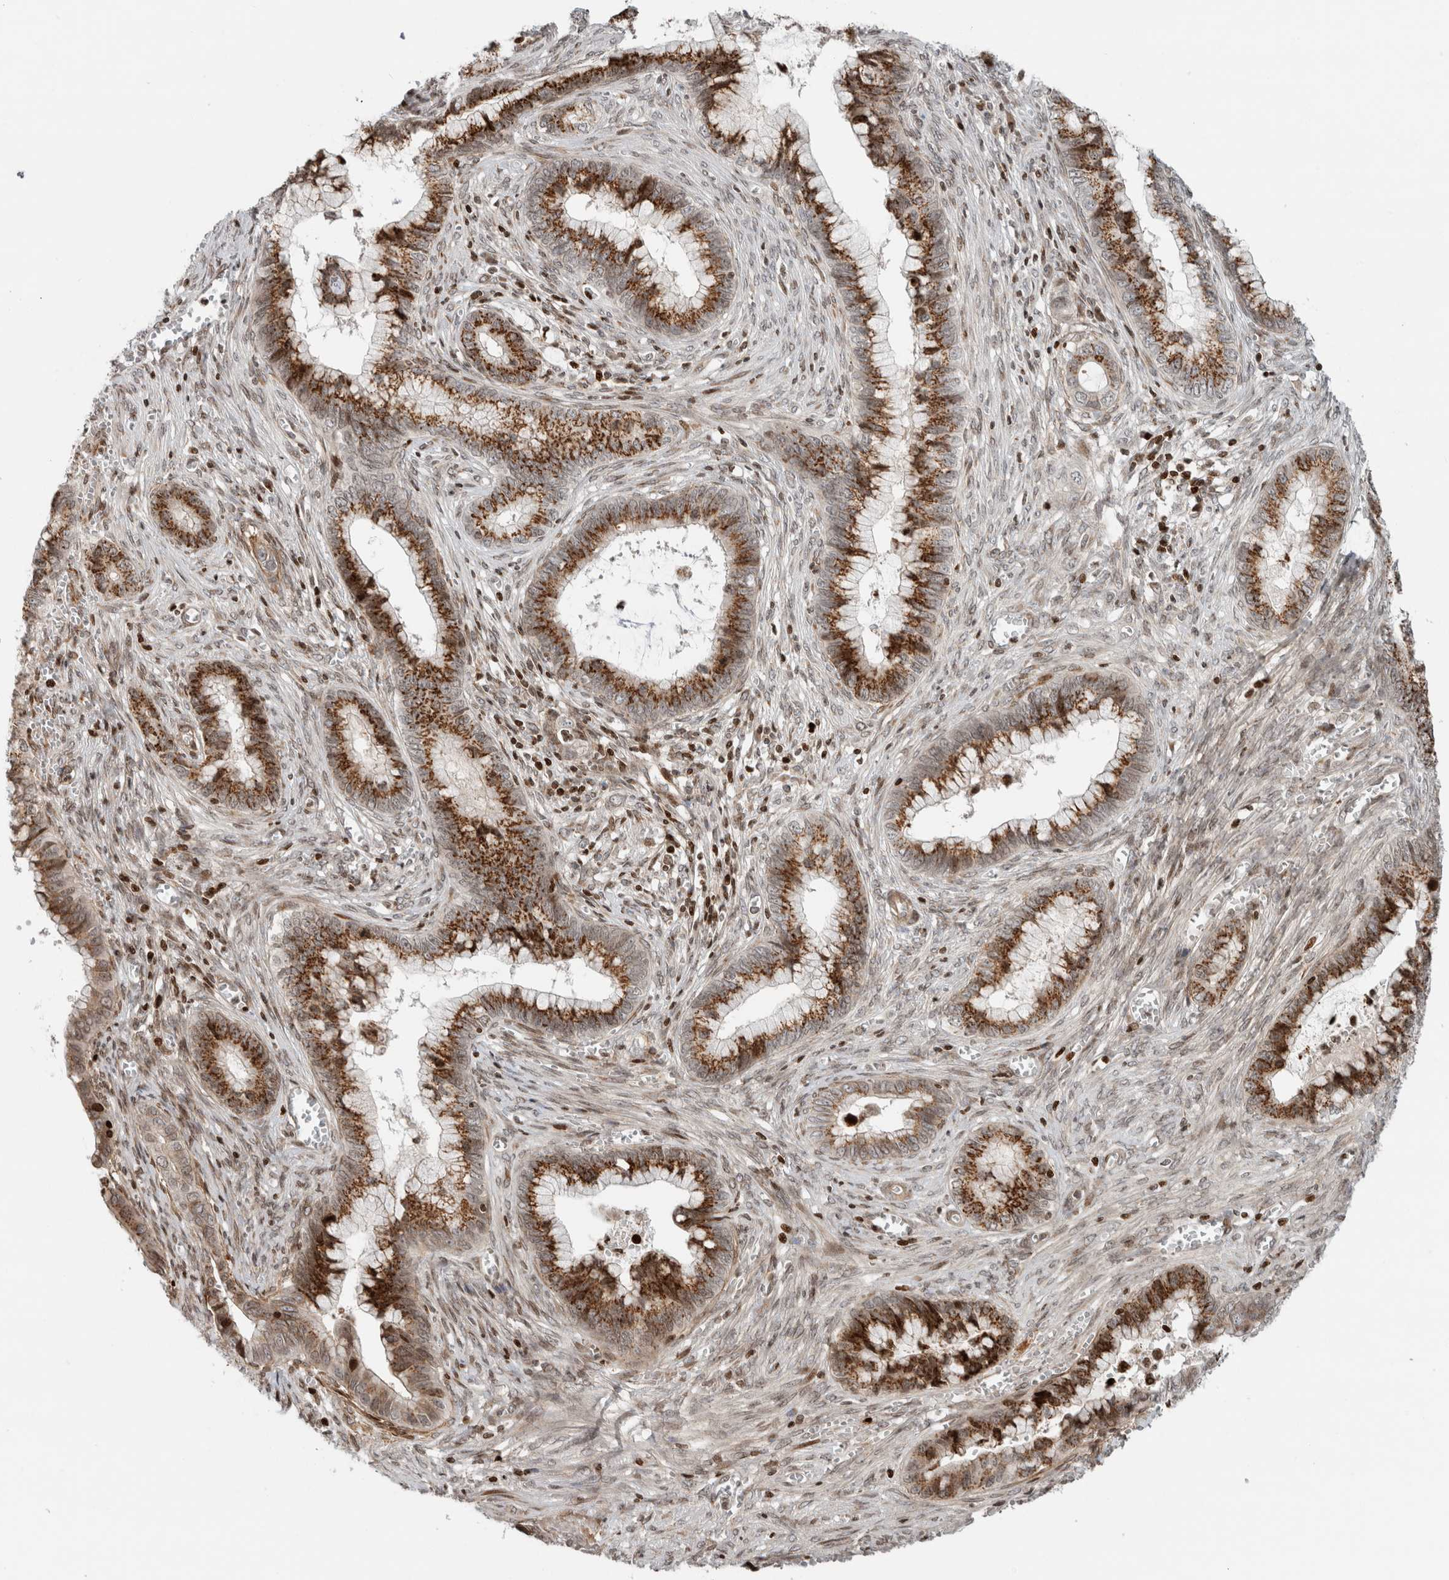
{"staining": {"intensity": "strong", "quantity": ">75%", "location": "cytoplasmic/membranous"}, "tissue": "cervical cancer", "cell_type": "Tumor cells", "image_type": "cancer", "snomed": [{"axis": "morphology", "description": "Adenocarcinoma, NOS"}, {"axis": "topography", "description": "Cervix"}], "caption": "An immunohistochemistry photomicrograph of tumor tissue is shown. Protein staining in brown labels strong cytoplasmic/membranous positivity in cervical adenocarcinoma within tumor cells. The staining was performed using DAB (3,3'-diaminobenzidine), with brown indicating positive protein expression. Nuclei are stained blue with hematoxylin.", "gene": "GINS4", "patient": {"sex": "female", "age": 44}}